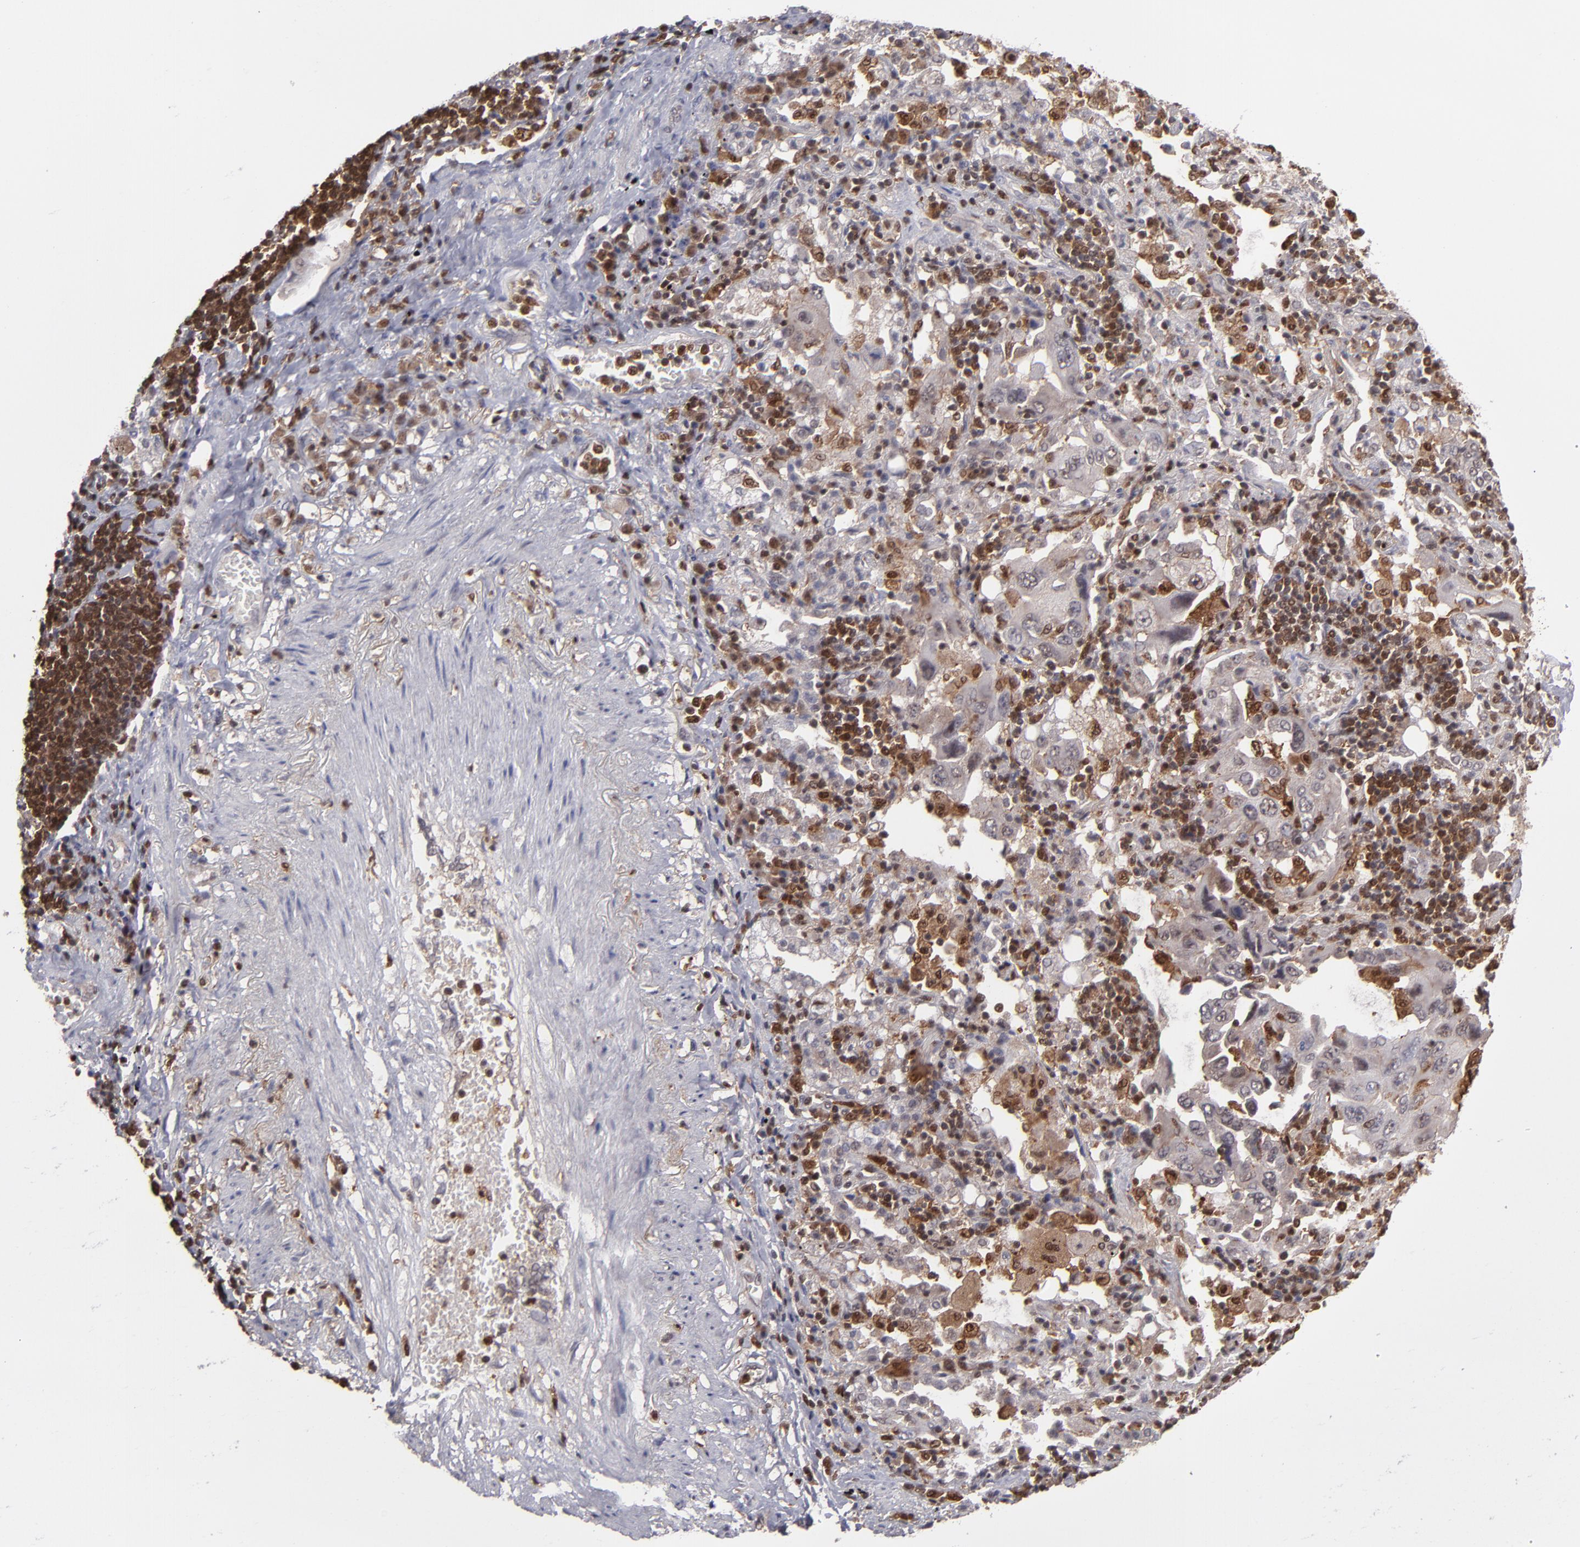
{"staining": {"intensity": "weak", "quantity": ">75%", "location": "cytoplasmic/membranous,nuclear"}, "tissue": "lung cancer", "cell_type": "Tumor cells", "image_type": "cancer", "snomed": [{"axis": "morphology", "description": "Adenocarcinoma, NOS"}, {"axis": "topography", "description": "Lung"}], "caption": "Lung cancer was stained to show a protein in brown. There is low levels of weak cytoplasmic/membranous and nuclear positivity in about >75% of tumor cells.", "gene": "GRB2", "patient": {"sex": "female", "age": 65}}